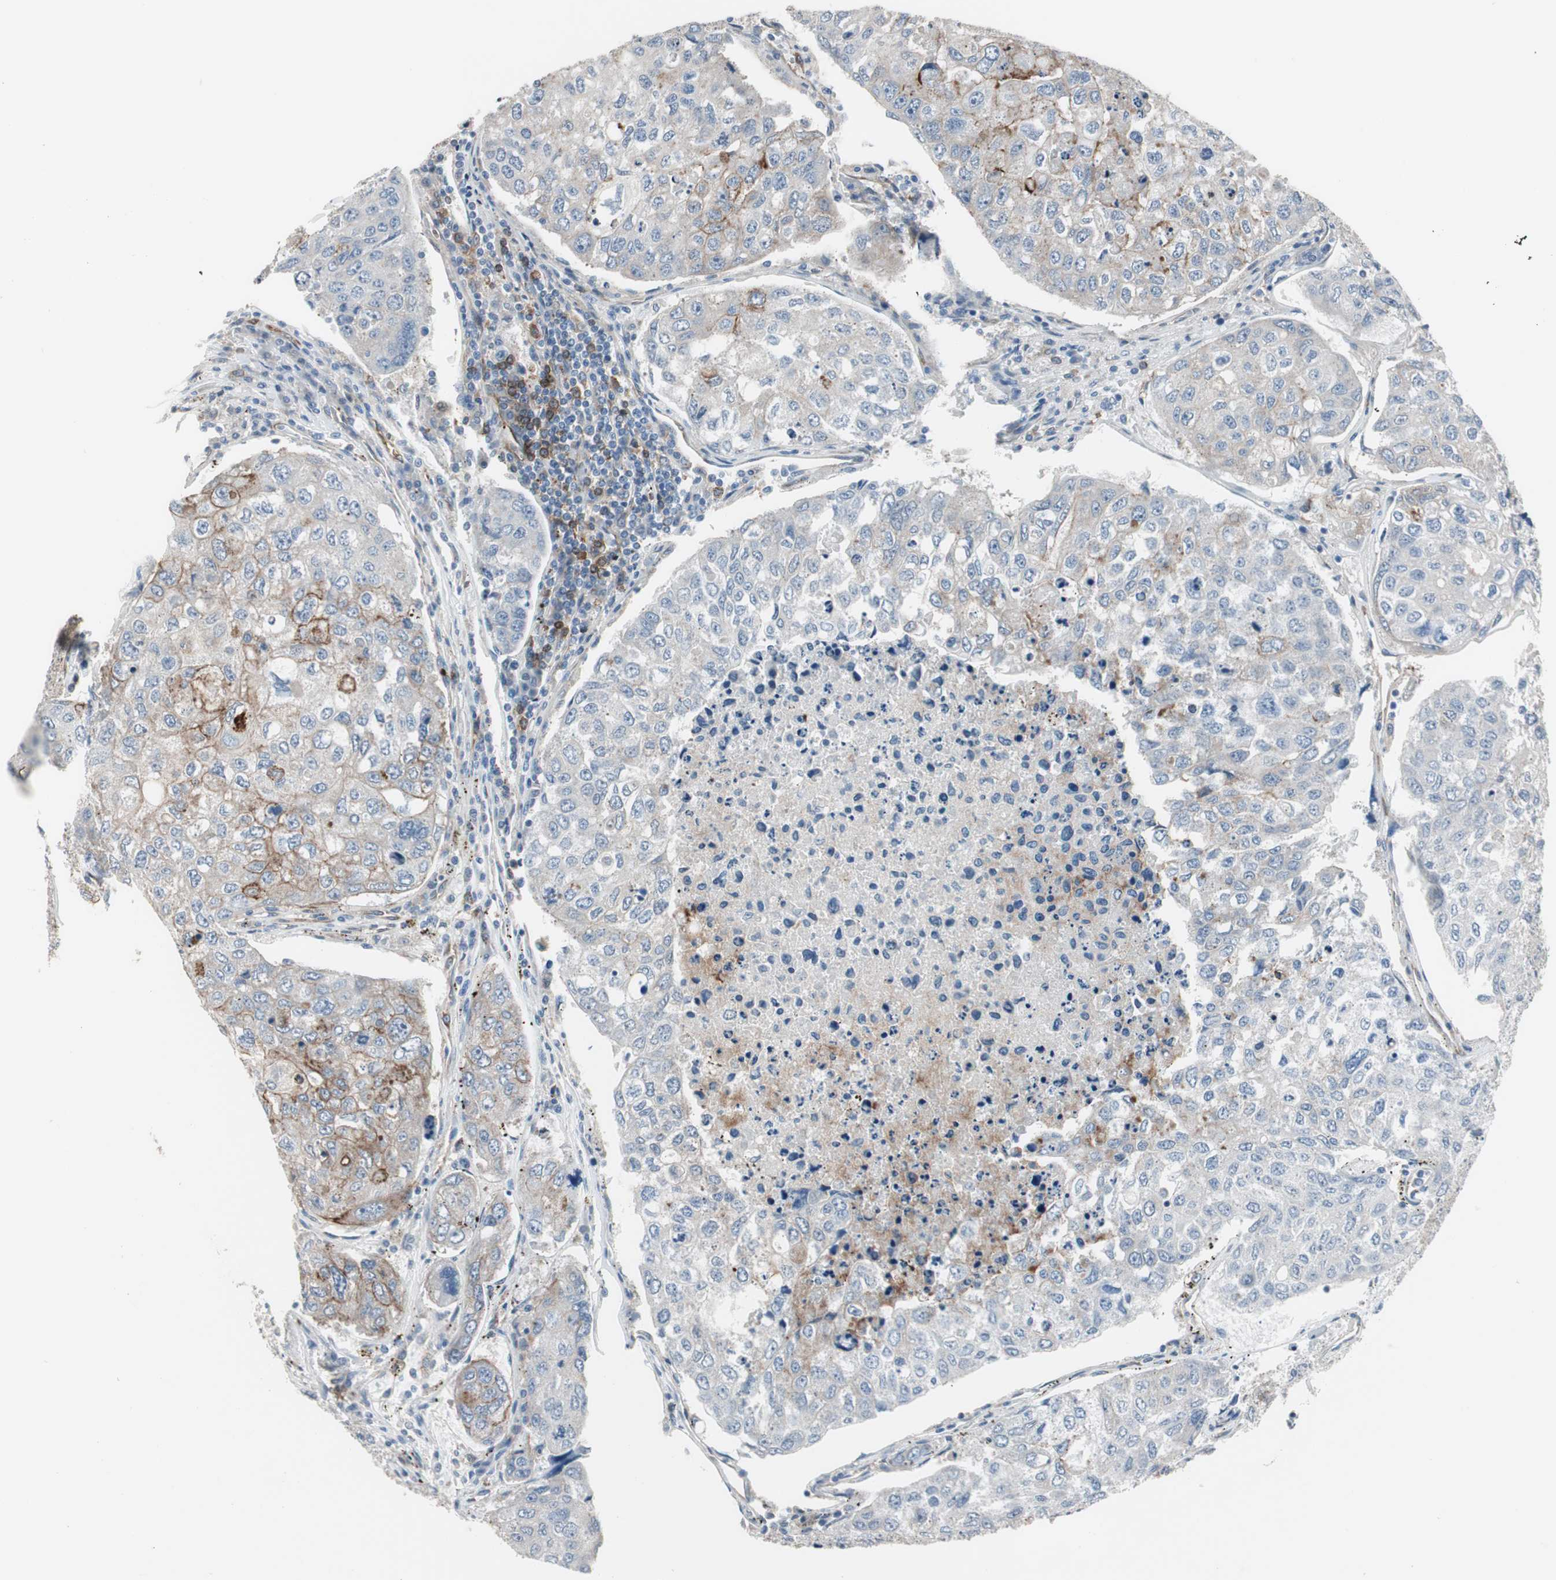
{"staining": {"intensity": "moderate", "quantity": "<25%", "location": "cytoplasmic/membranous"}, "tissue": "urothelial cancer", "cell_type": "Tumor cells", "image_type": "cancer", "snomed": [{"axis": "morphology", "description": "Urothelial carcinoma, High grade"}, {"axis": "topography", "description": "Lymph node"}, {"axis": "topography", "description": "Urinary bladder"}], "caption": "IHC image of neoplastic tissue: human high-grade urothelial carcinoma stained using IHC exhibits low levels of moderate protein expression localized specifically in the cytoplasmic/membranous of tumor cells, appearing as a cytoplasmic/membranous brown color.", "gene": "SWAP70", "patient": {"sex": "male", "age": 51}}